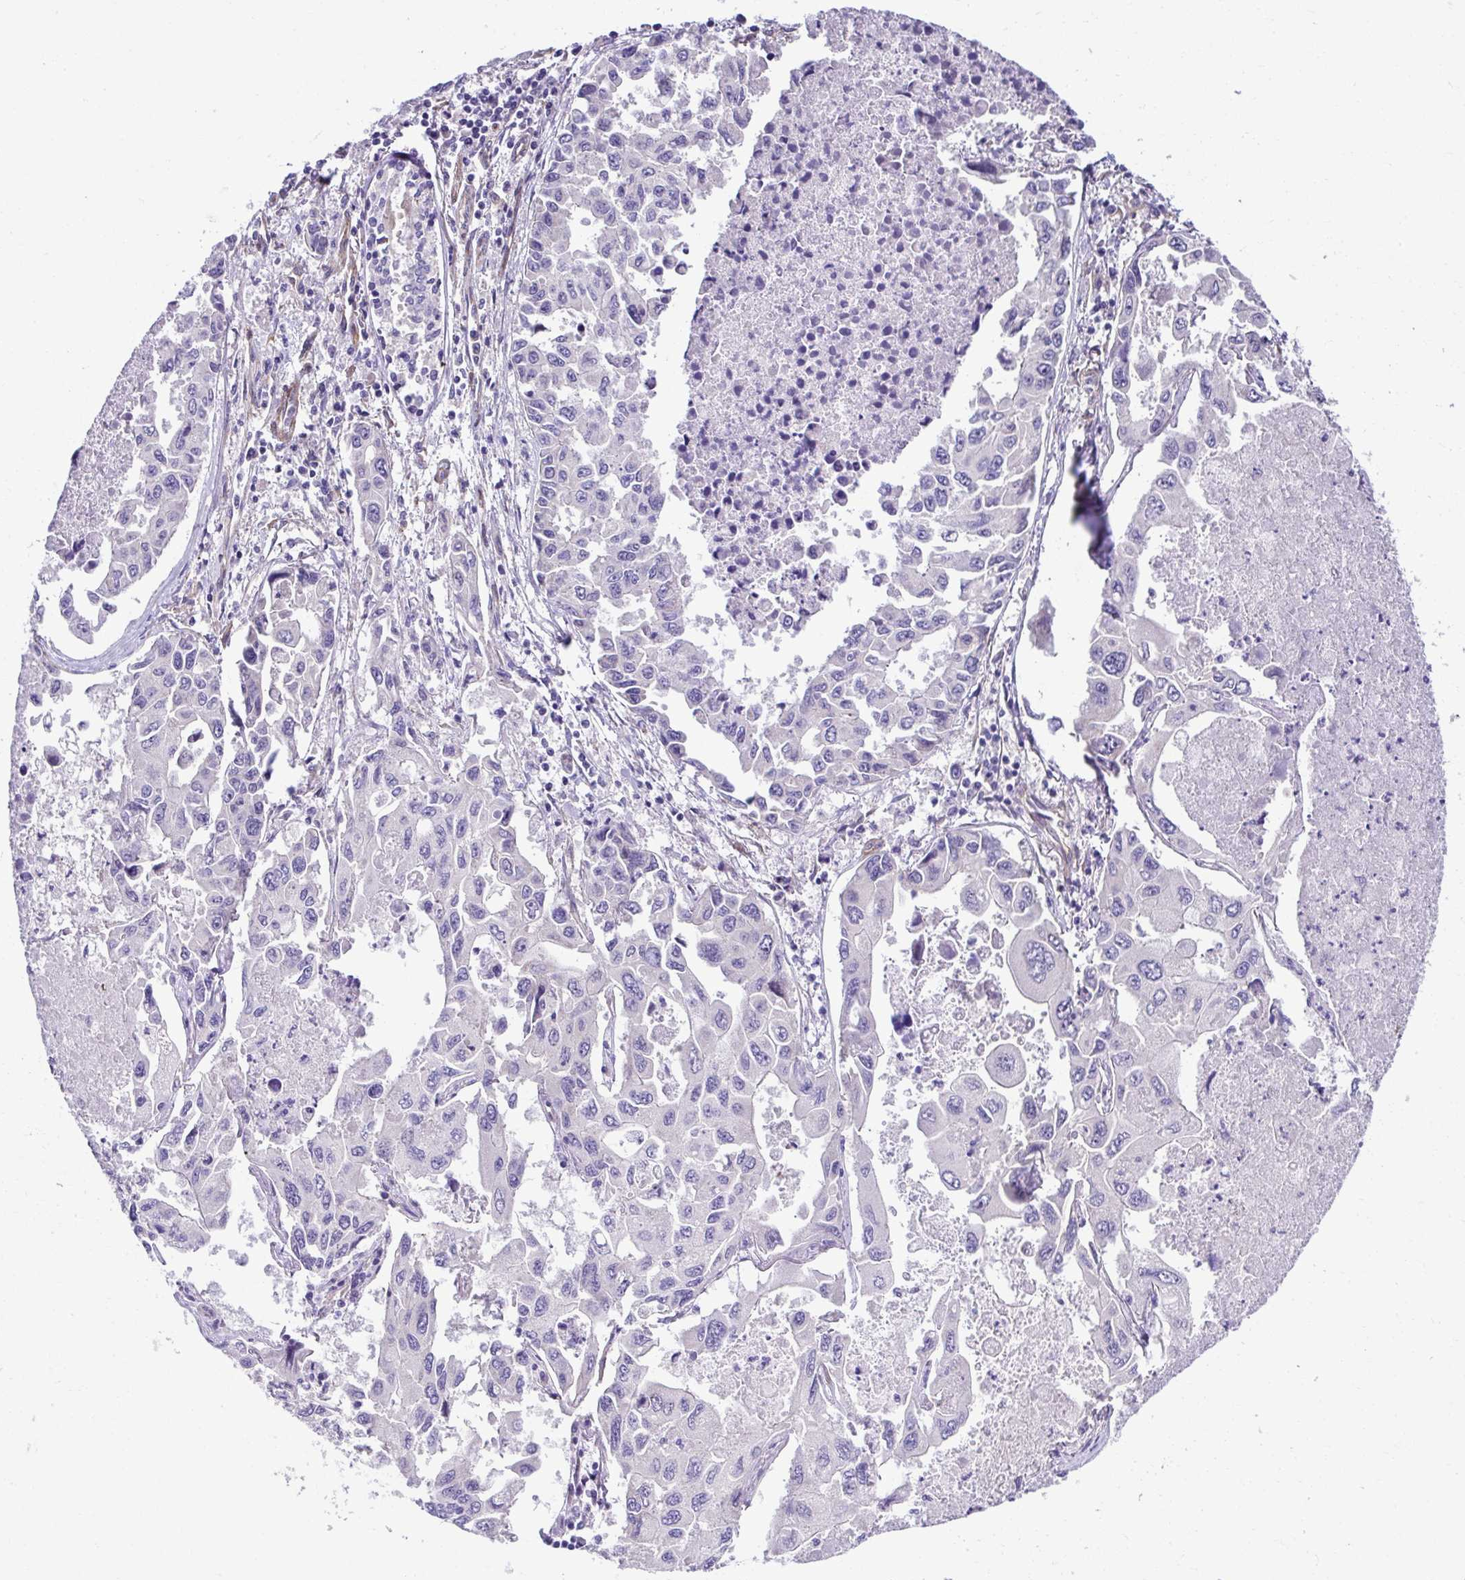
{"staining": {"intensity": "negative", "quantity": "none", "location": "none"}, "tissue": "lung cancer", "cell_type": "Tumor cells", "image_type": "cancer", "snomed": [{"axis": "morphology", "description": "Adenocarcinoma, NOS"}, {"axis": "topography", "description": "Lung"}], "caption": "High power microscopy image of an immunohistochemistry (IHC) image of lung adenocarcinoma, revealing no significant positivity in tumor cells. (Stains: DAB immunohistochemistry (IHC) with hematoxylin counter stain, Microscopy: brightfield microscopy at high magnification).", "gene": "TRIM52", "patient": {"sex": "male", "age": 64}}